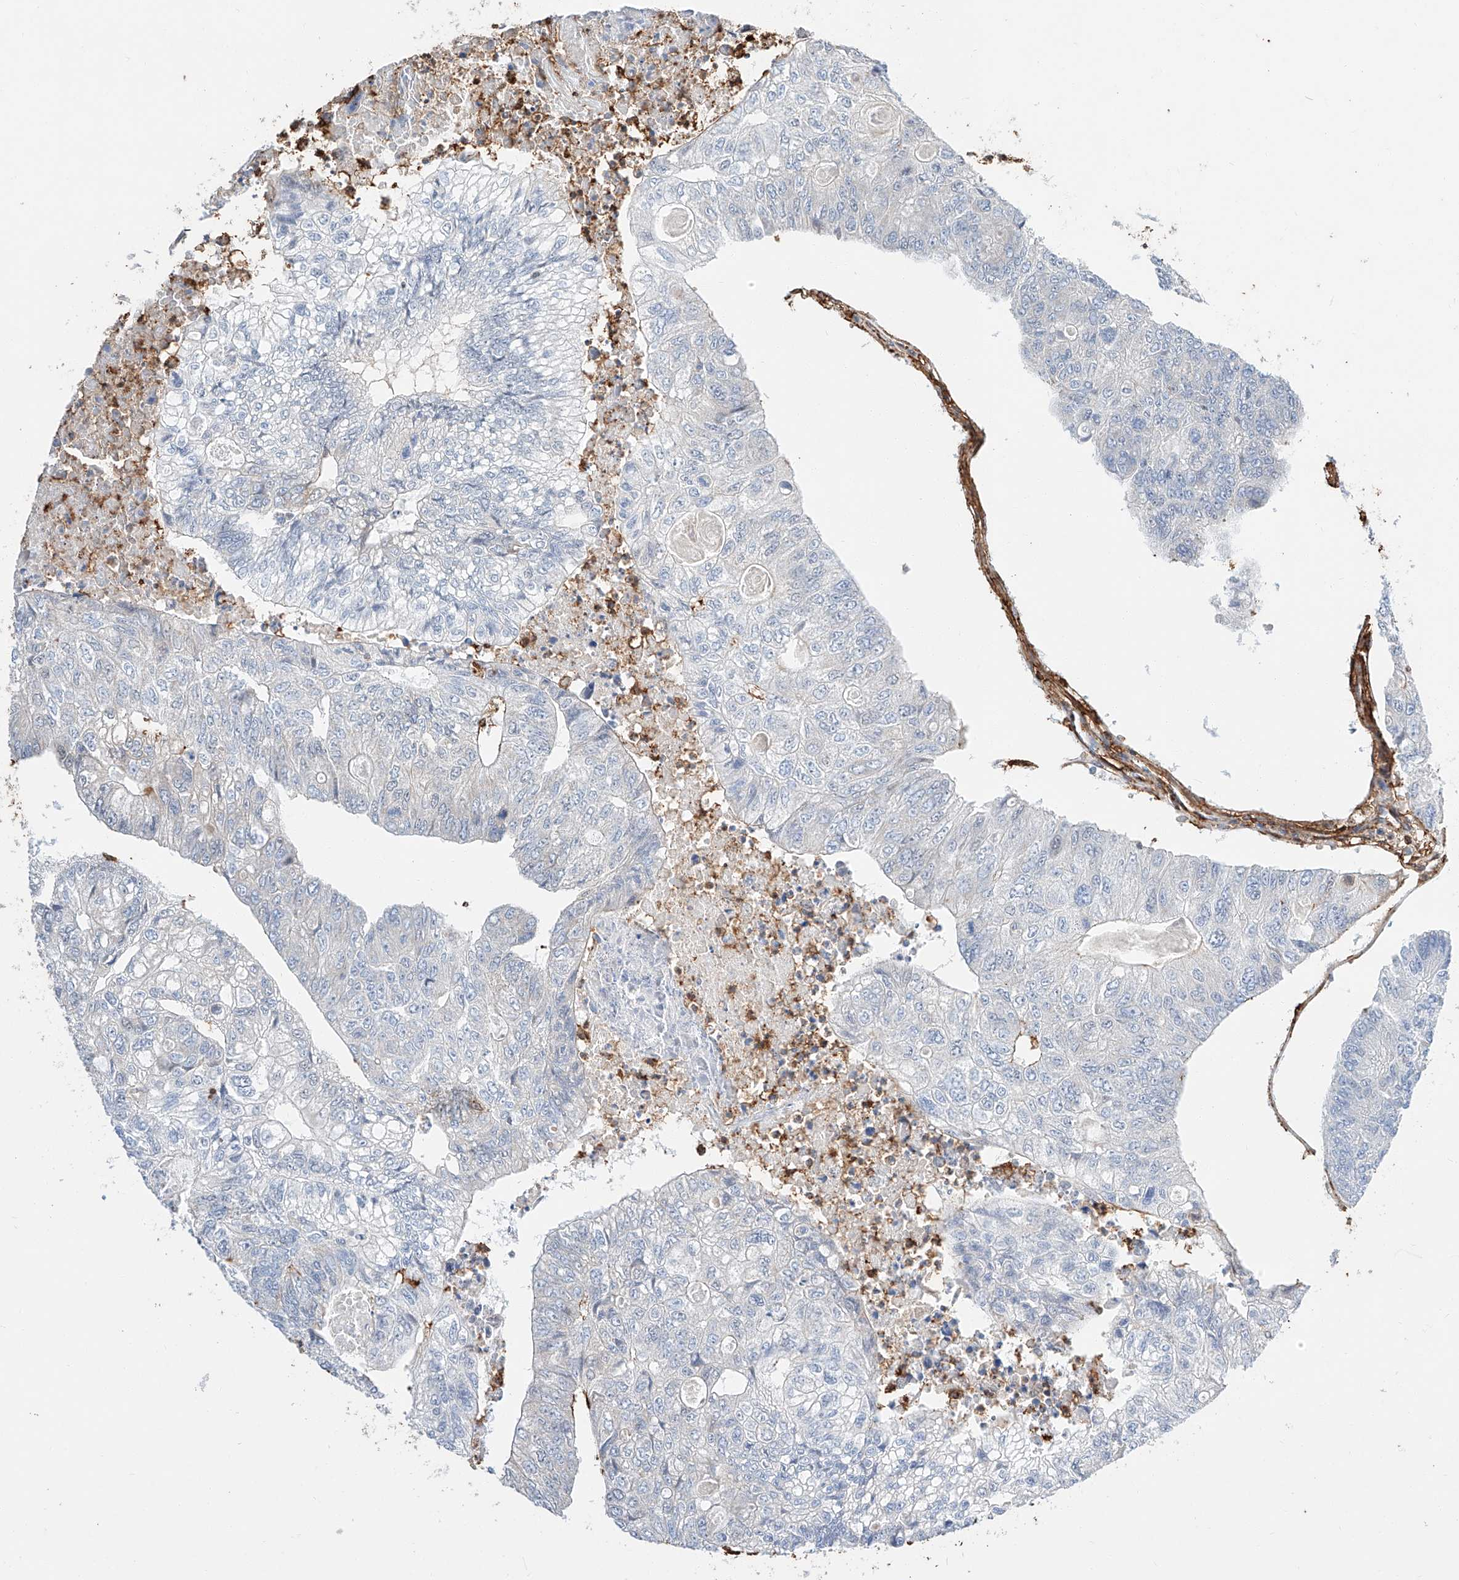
{"staining": {"intensity": "negative", "quantity": "none", "location": "none"}, "tissue": "colorectal cancer", "cell_type": "Tumor cells", "image_type": "cancer", "snomed": [{"axis": "morphology", "description": "Adenocarcinoma, NOS"}, {"axis": "topography", "description": "Colon"}], "caption": "This histopathology image is of colorectal cancer (adenocarcinoma) stained with immunohistochemistry to label a protein in brown with the nuclei are counter-stained blue. There is no expression in tumor cells.", "gene": "WFS1", "patient": {"sex": "female", "age": 67}}